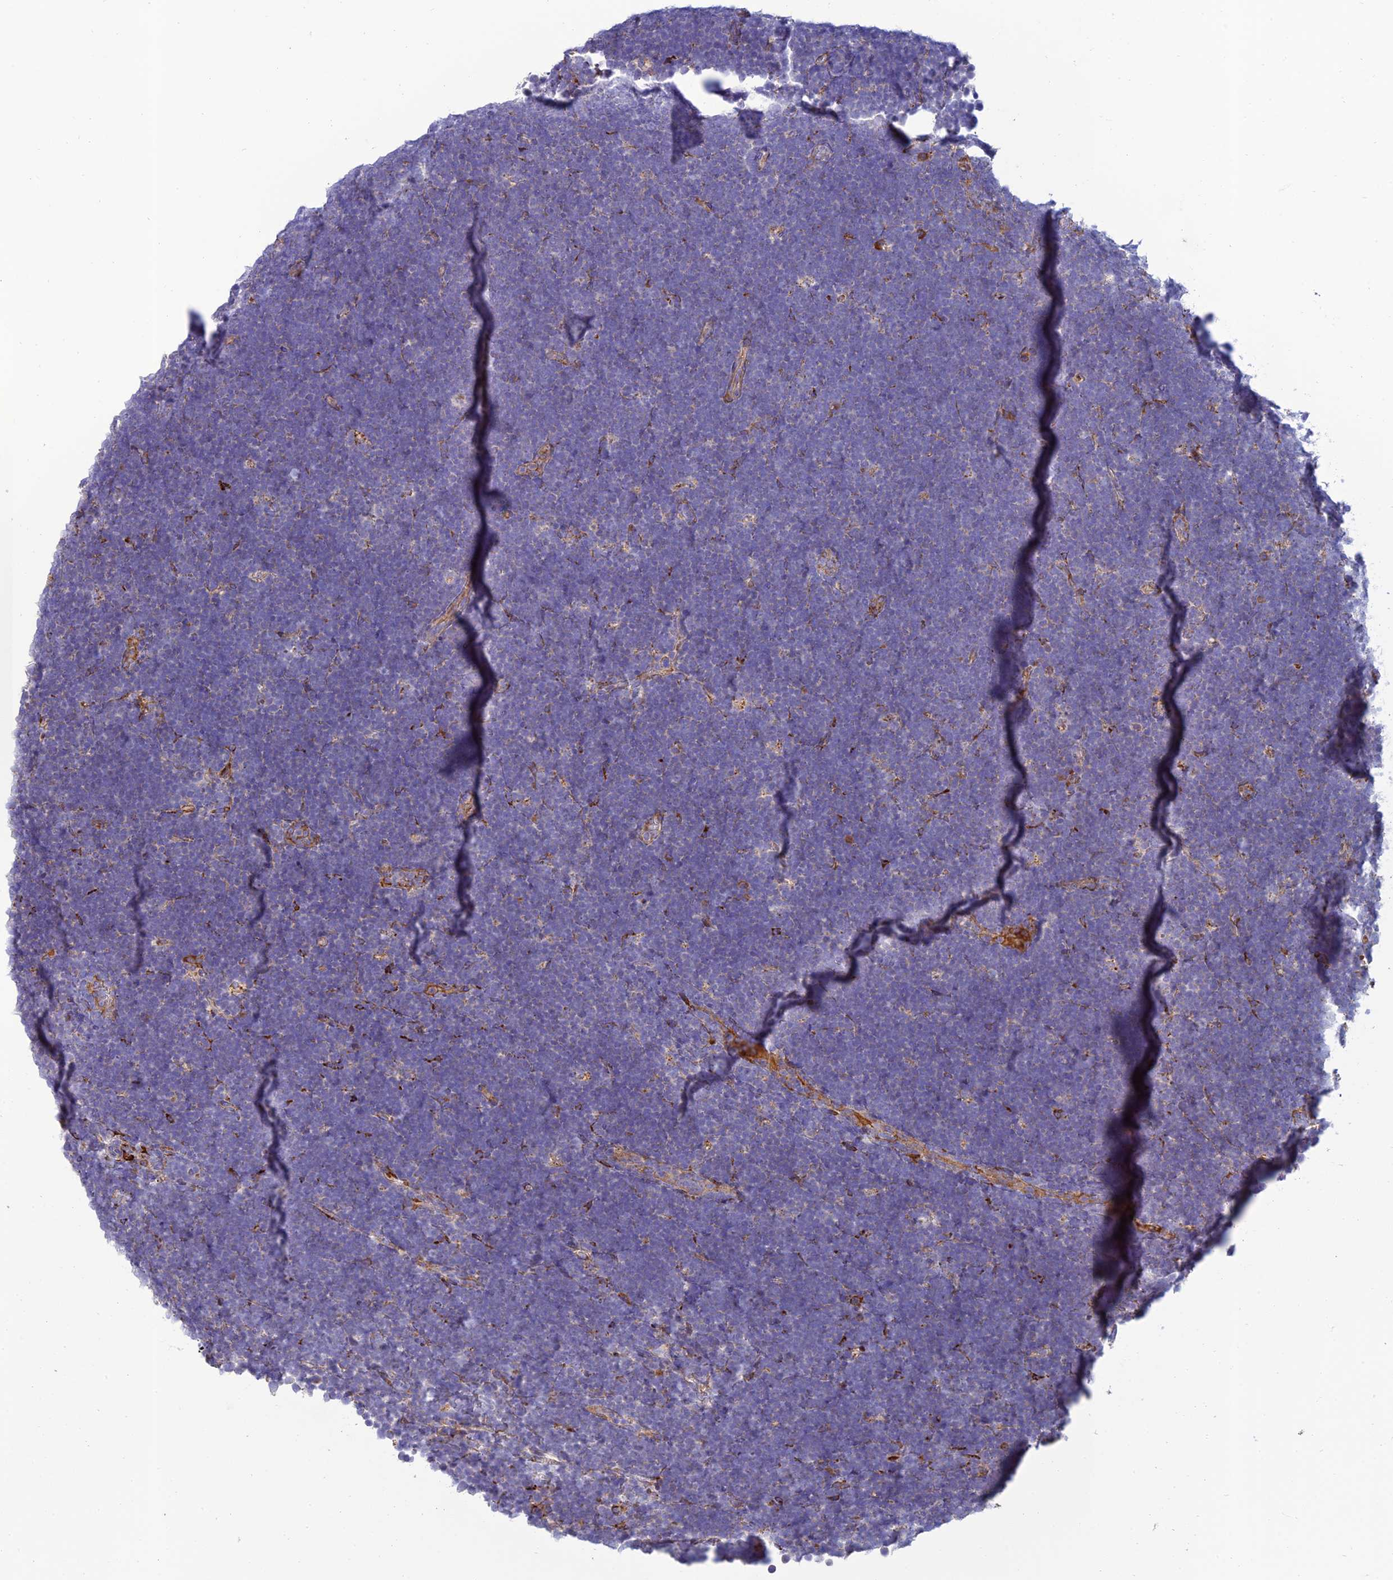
{"staining": {"intensity": "negative", "quantity": "none", "location": "none"}, "tissue": "lymphoma", "cell_type": "Tumor cells", "image_type": "cancer", "snomed": [{"axis": "morphology", "description": "Malignant lymphoma, non-Hodgkin's type, High grade"}, {"axis": "topography", "description": "Lymph node"}], "caption": "An immunohistochemistry (IHC) image of lymphoma is shown. There is no staining in tumor cells of lymphoma. The staining is performed using DAB brown chromogen with nuclei counter-stained in using hematoxylin.", "gene": "RCN3", "patient": {"sex": "male", "age": 13}}